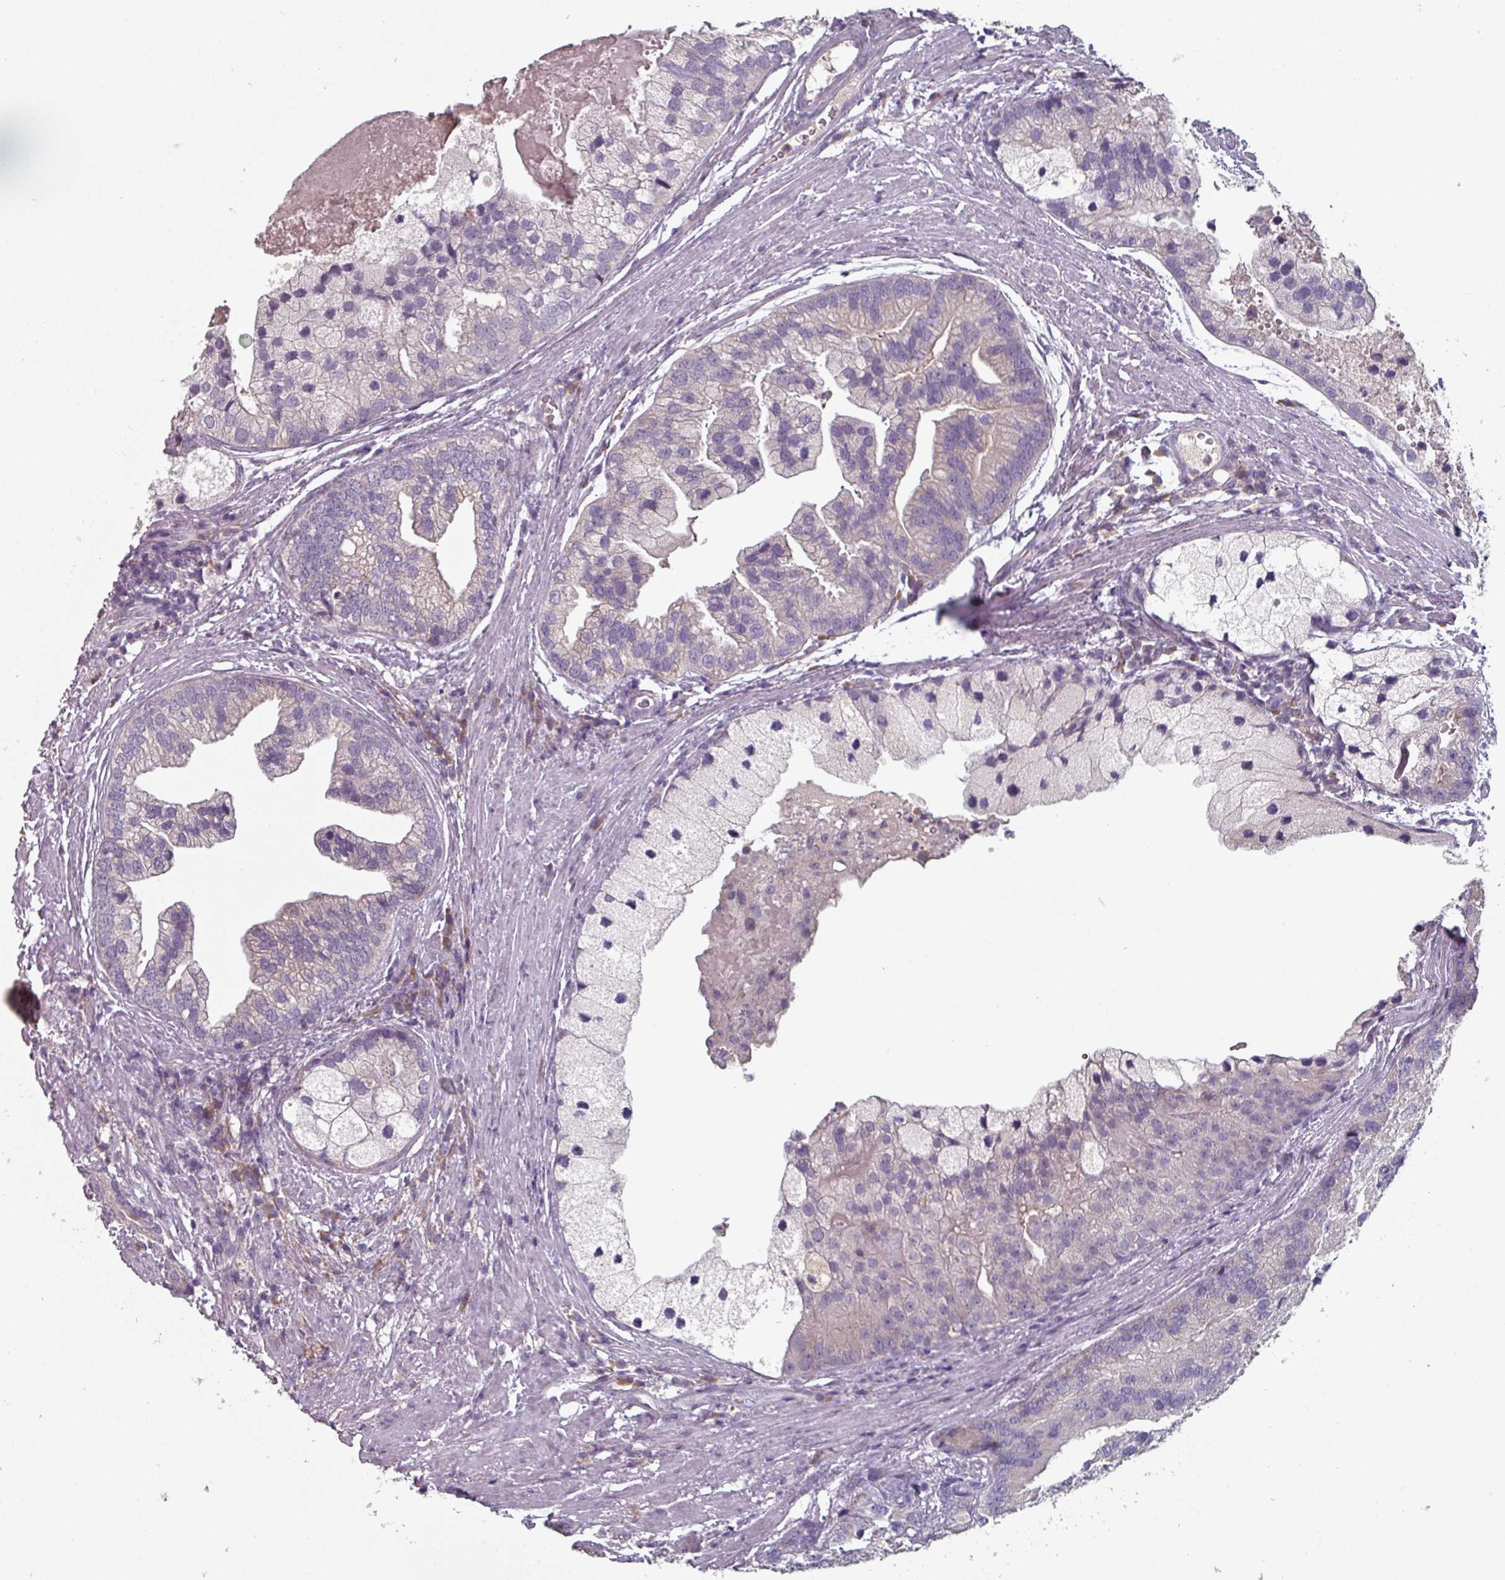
{"staining": {"intensity": "negative", "quantity": "none", "location": "none"}, "tissue": "prostate cancer", "cell_type": "Tumor cells", "image_type": "cancer", "snomed": [{"axis": "morphology", "description": "Adenocarcinoma, High grade"}, {"axis": "topography", "description": "Prostate"}], "caption": "IHC of prostate cancer (adenocarcinoma (high-grade)) displays no expression in tumor cells.", "gene": "PRAMEF8", "patient": {"sex": "male", "age": 62}}